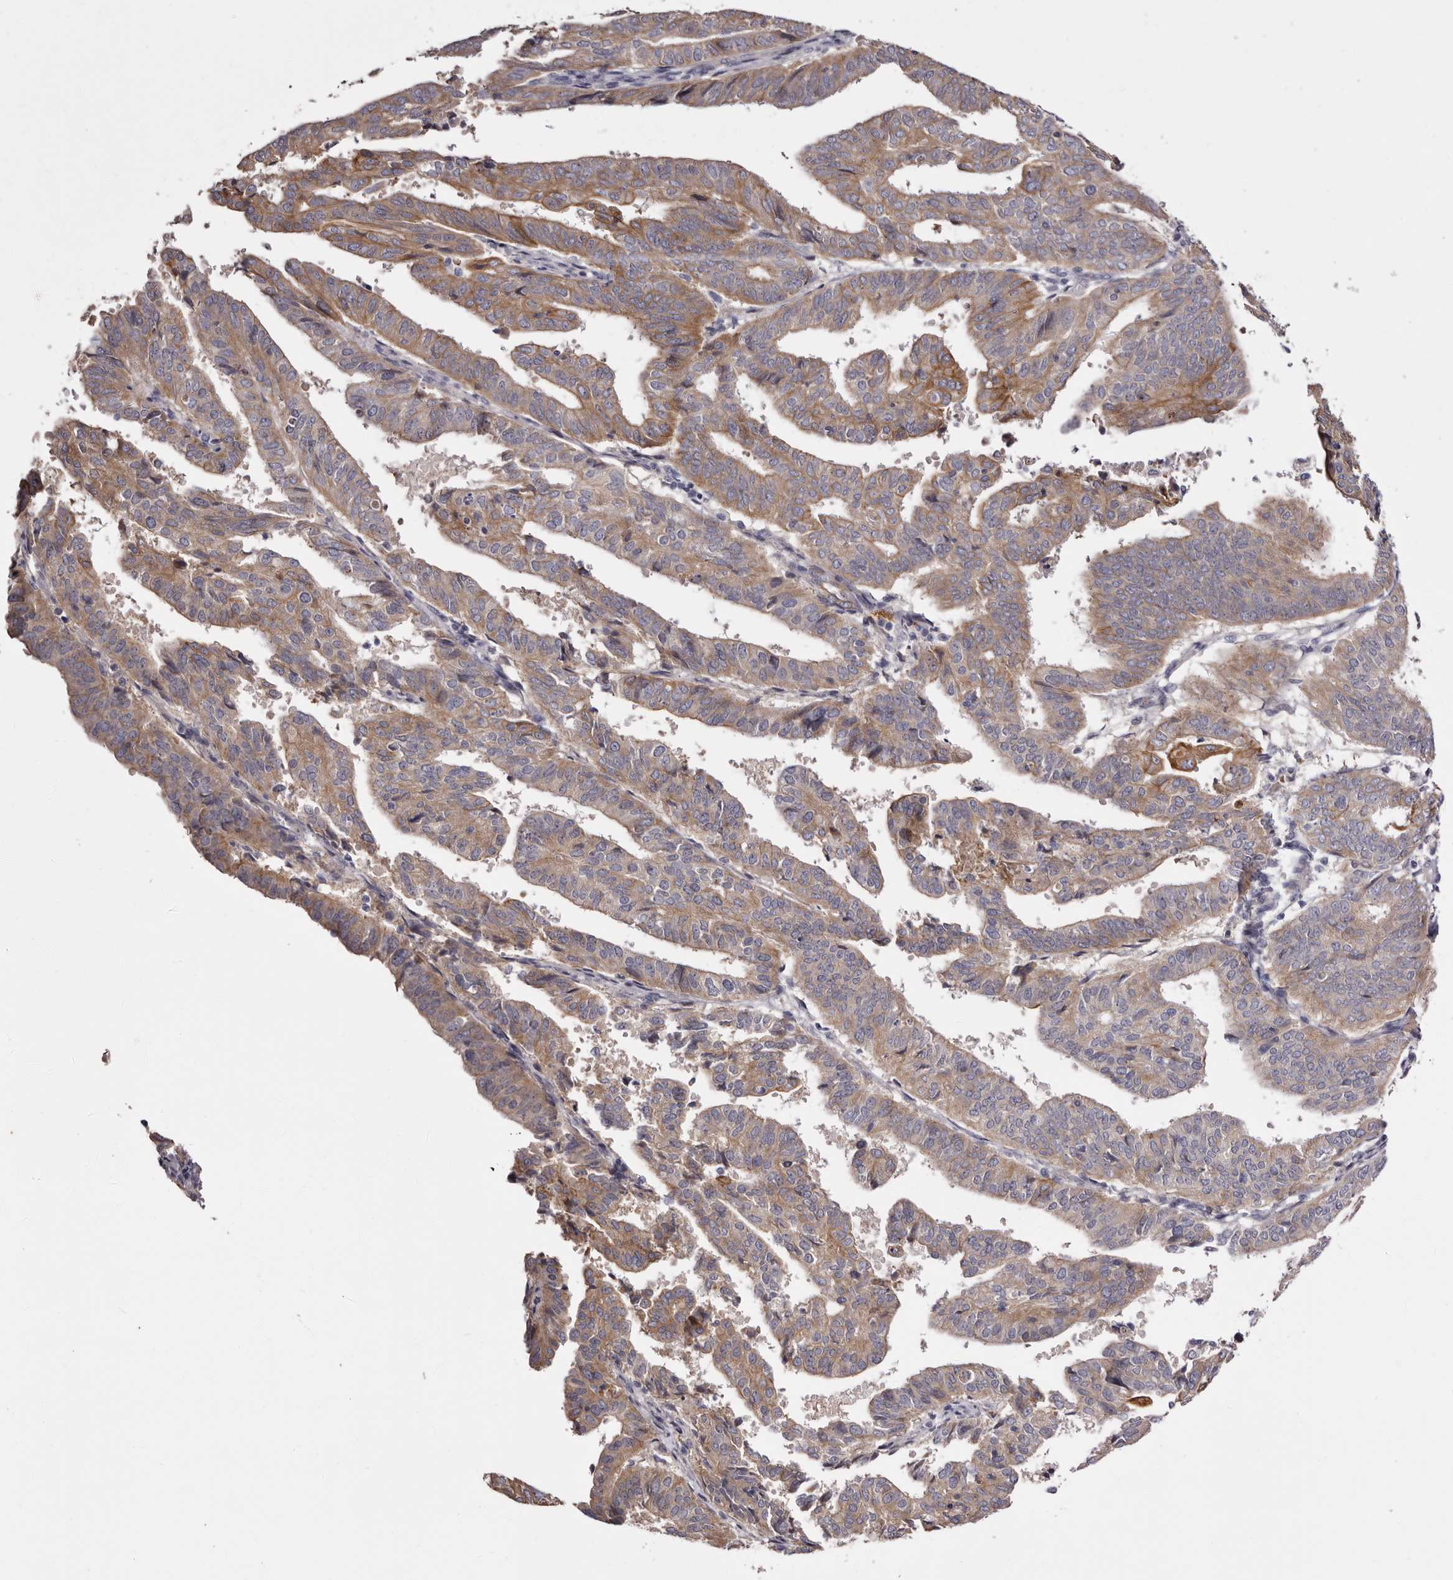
{"staining": {"intensity": "moderate", "quantity": ">75%", "location": "cytoplasmic/membranous"}, "tissue": "endometrial cancer", "cell_type": "Tumor cells", "image_type": "cancer", "snomed": [{"axis": "morphology", "description": "Adenocarcinoma, NOS"}, {"axis": "topography", "description": "Uterus"}], "caption": "Endometrial adenocarcinoma stained with DAB IHC shows medium levels of moderate cytoplasmic/membranous expression in about >75% of tumor cells. (DAB IHC with brightfield microscopy, high magnification).", "gene": "STK16", "patient": {"sex": "female", "age": 77}}